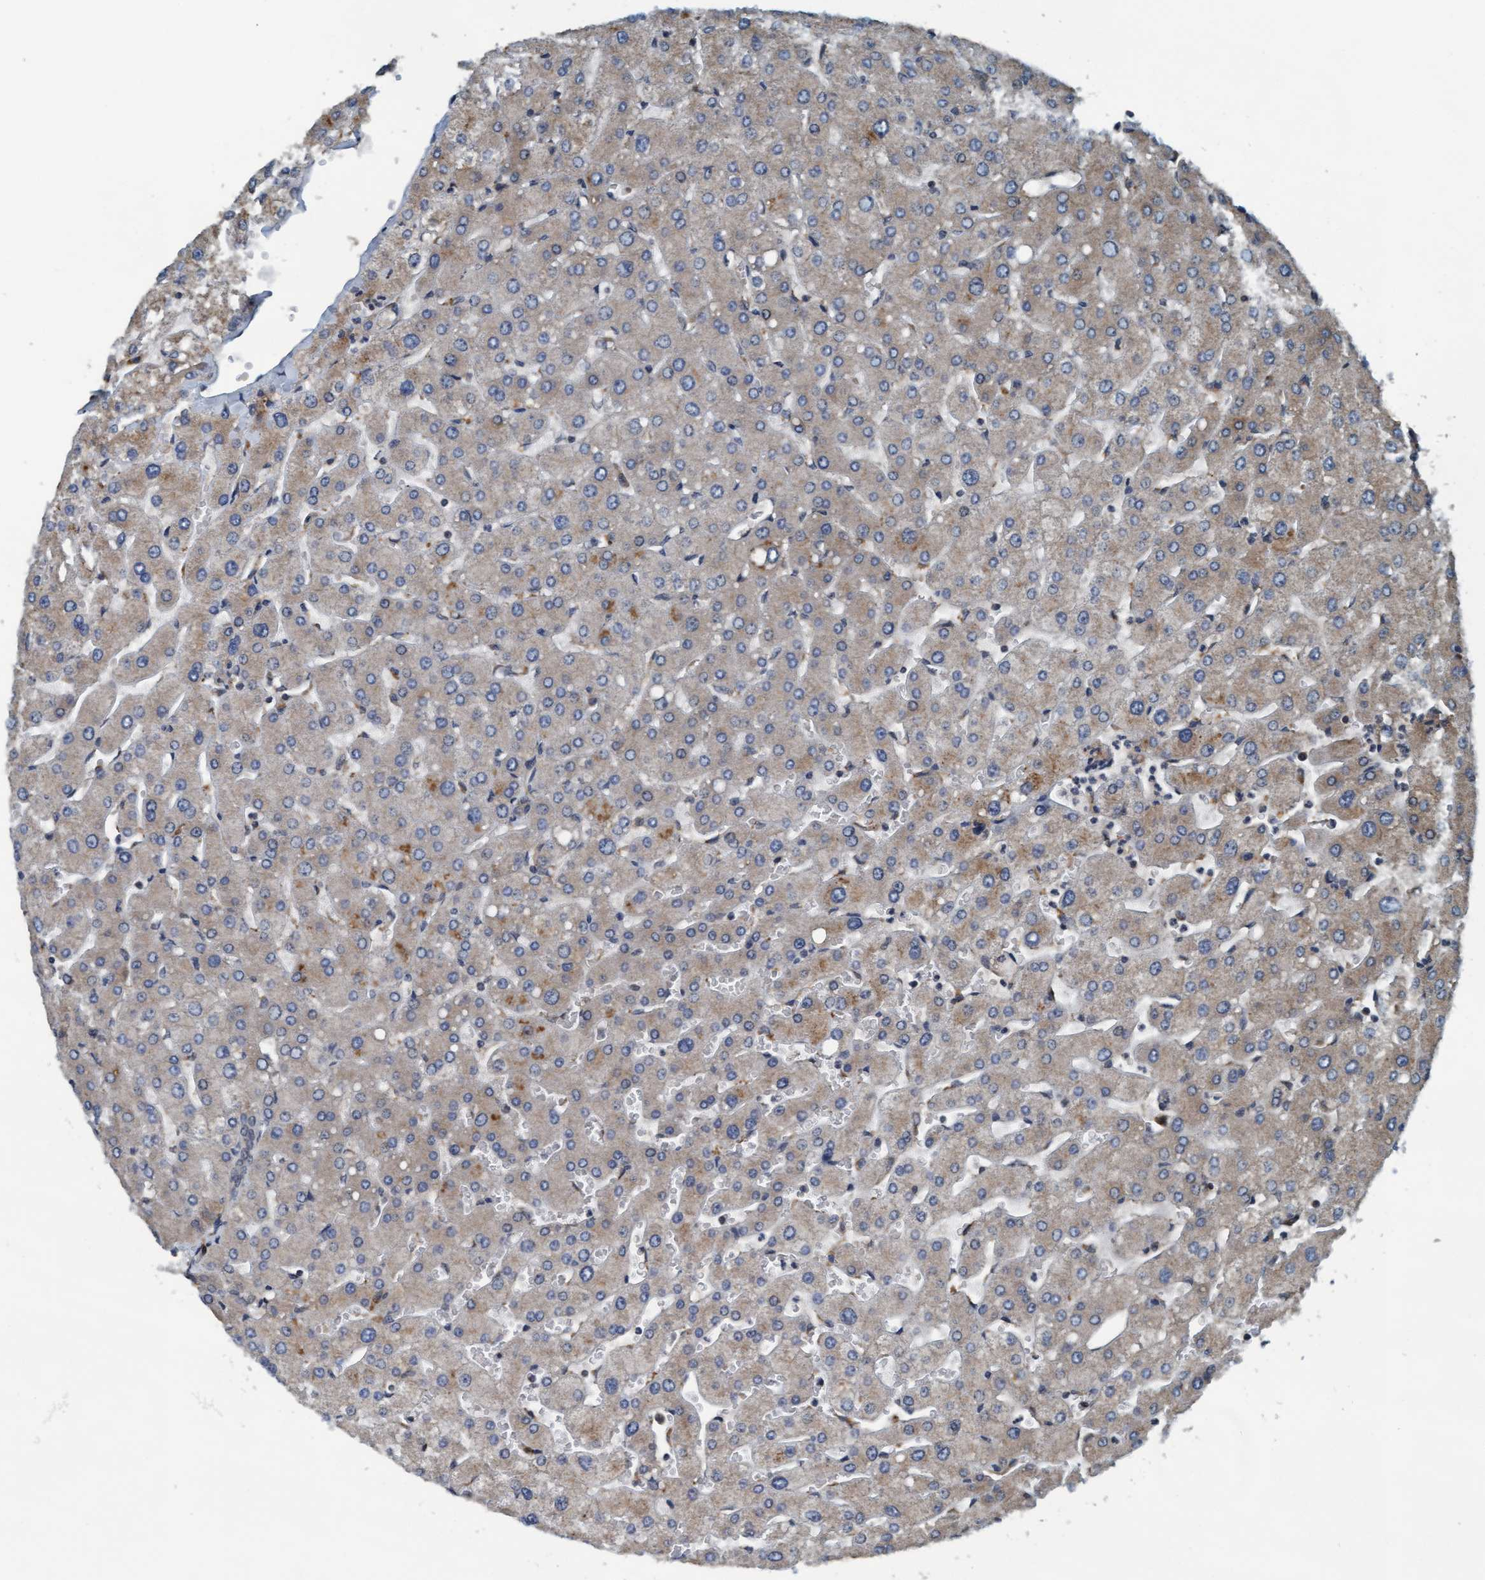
{"staining": {"intensity": "negative", "quantity": "none", "location": "none"}, "tissue": "liver", "cell_type": "Cholangiocytes", "image_type": "normal", "snomed": [{"axis": "morphology", "description": "Normal tissue, NOS"}, {"axis": "topography", "description": "Liver"}], "caption": "DAB immunohistochemical staining of unremarkable liver shows no significant expression in cholangiocytes.", "gene": "WASF1", "patient": {"sex": "male", "age": 55}}